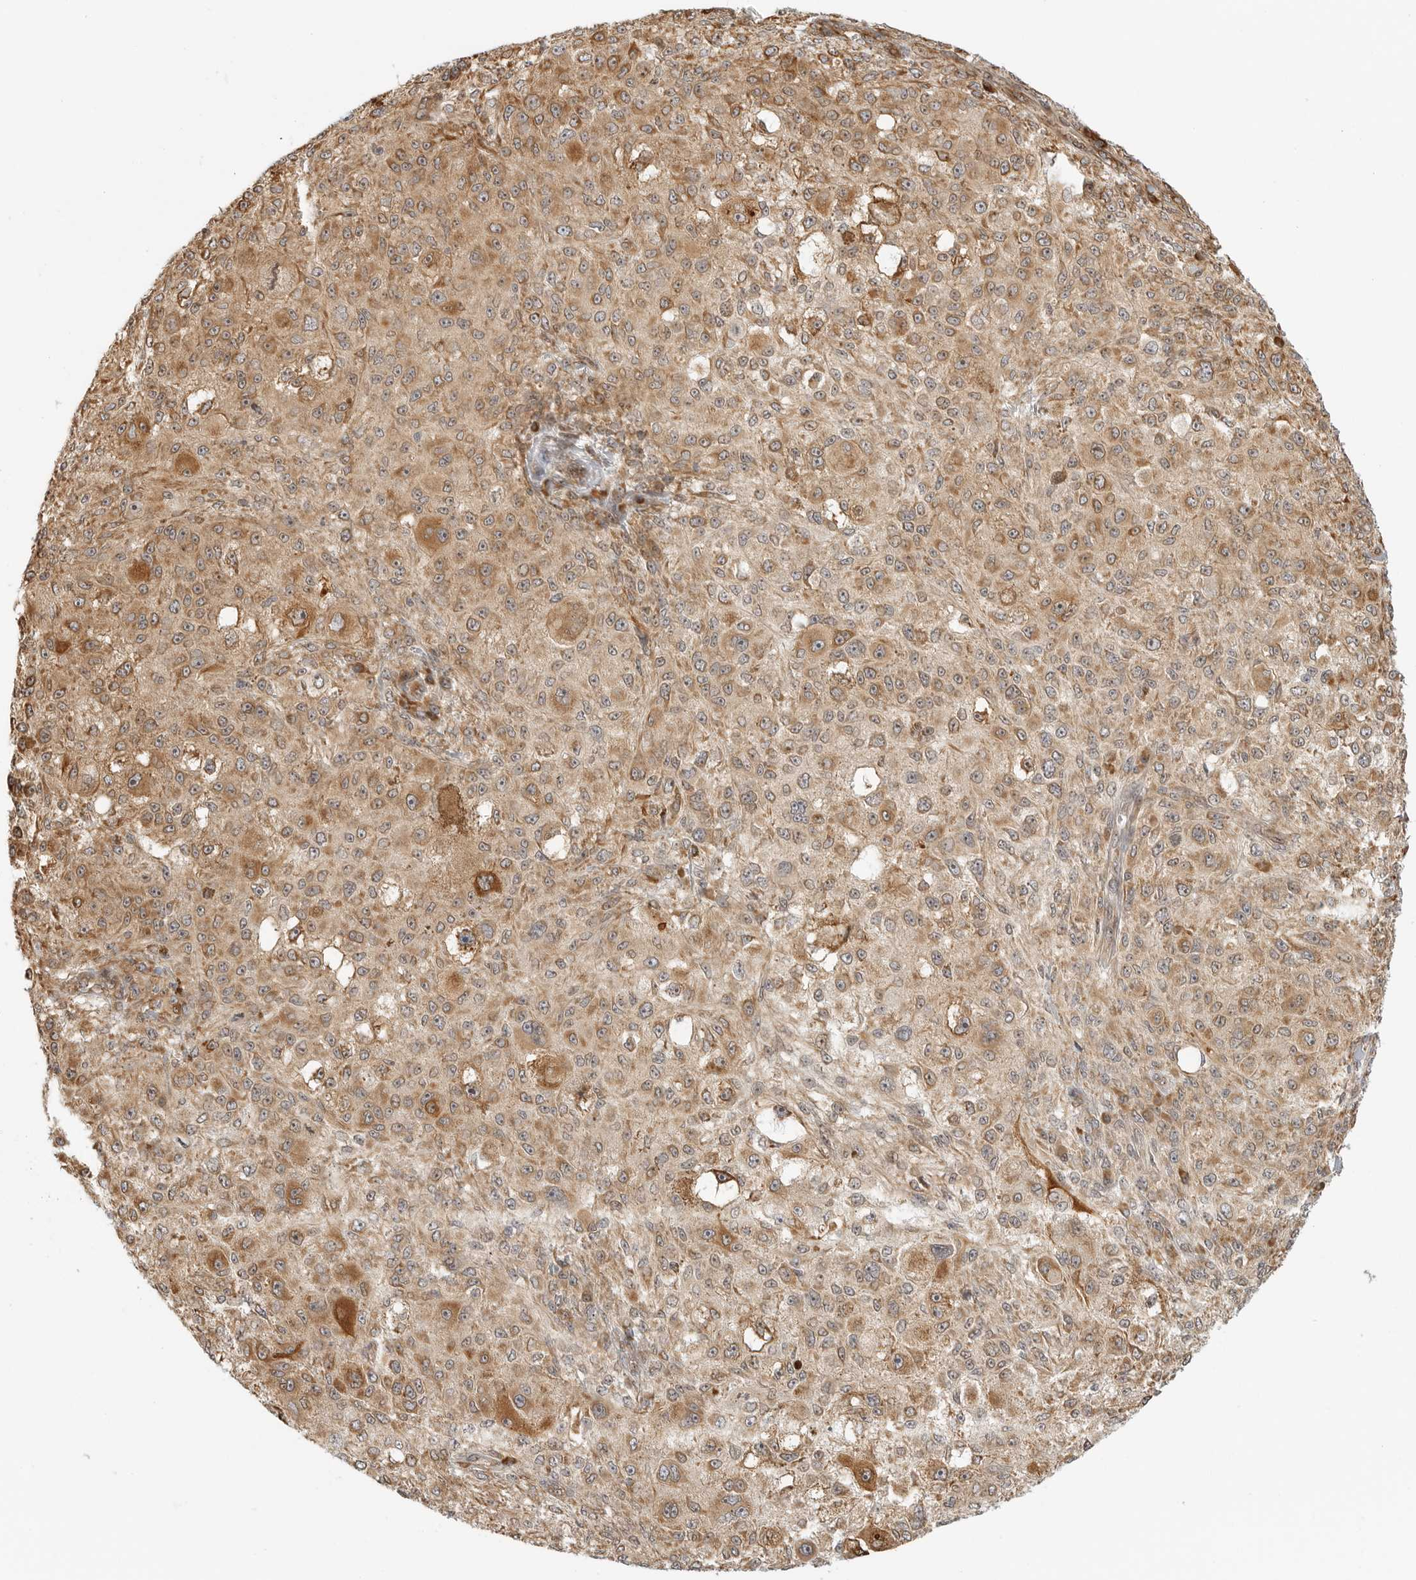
{"staining": {"intensity": "moderate", "quantity": ">75%", "location": "cytoplasmic/membranous,nuclear"}, "tissue": "melanoma", "cell_type": "Tumor cells", "image_type": "cancer", "snomed": [{"axis": "morphology", "description": "Necrosis, NOS"}, {"axis": "morphology", "description": "Malignant melanoma, NOS"}, {"axis": "topography", "description": "Skin"}], "caption": "About >75% of tumor cells in human malignant melanoma exhibit moderate cytoplasmic/membranous and nuclear protein staining as visualized by brown immunohistochemical staining.", "gene": "DSCC1", "patient": {"sex": "female", "age": 87}}